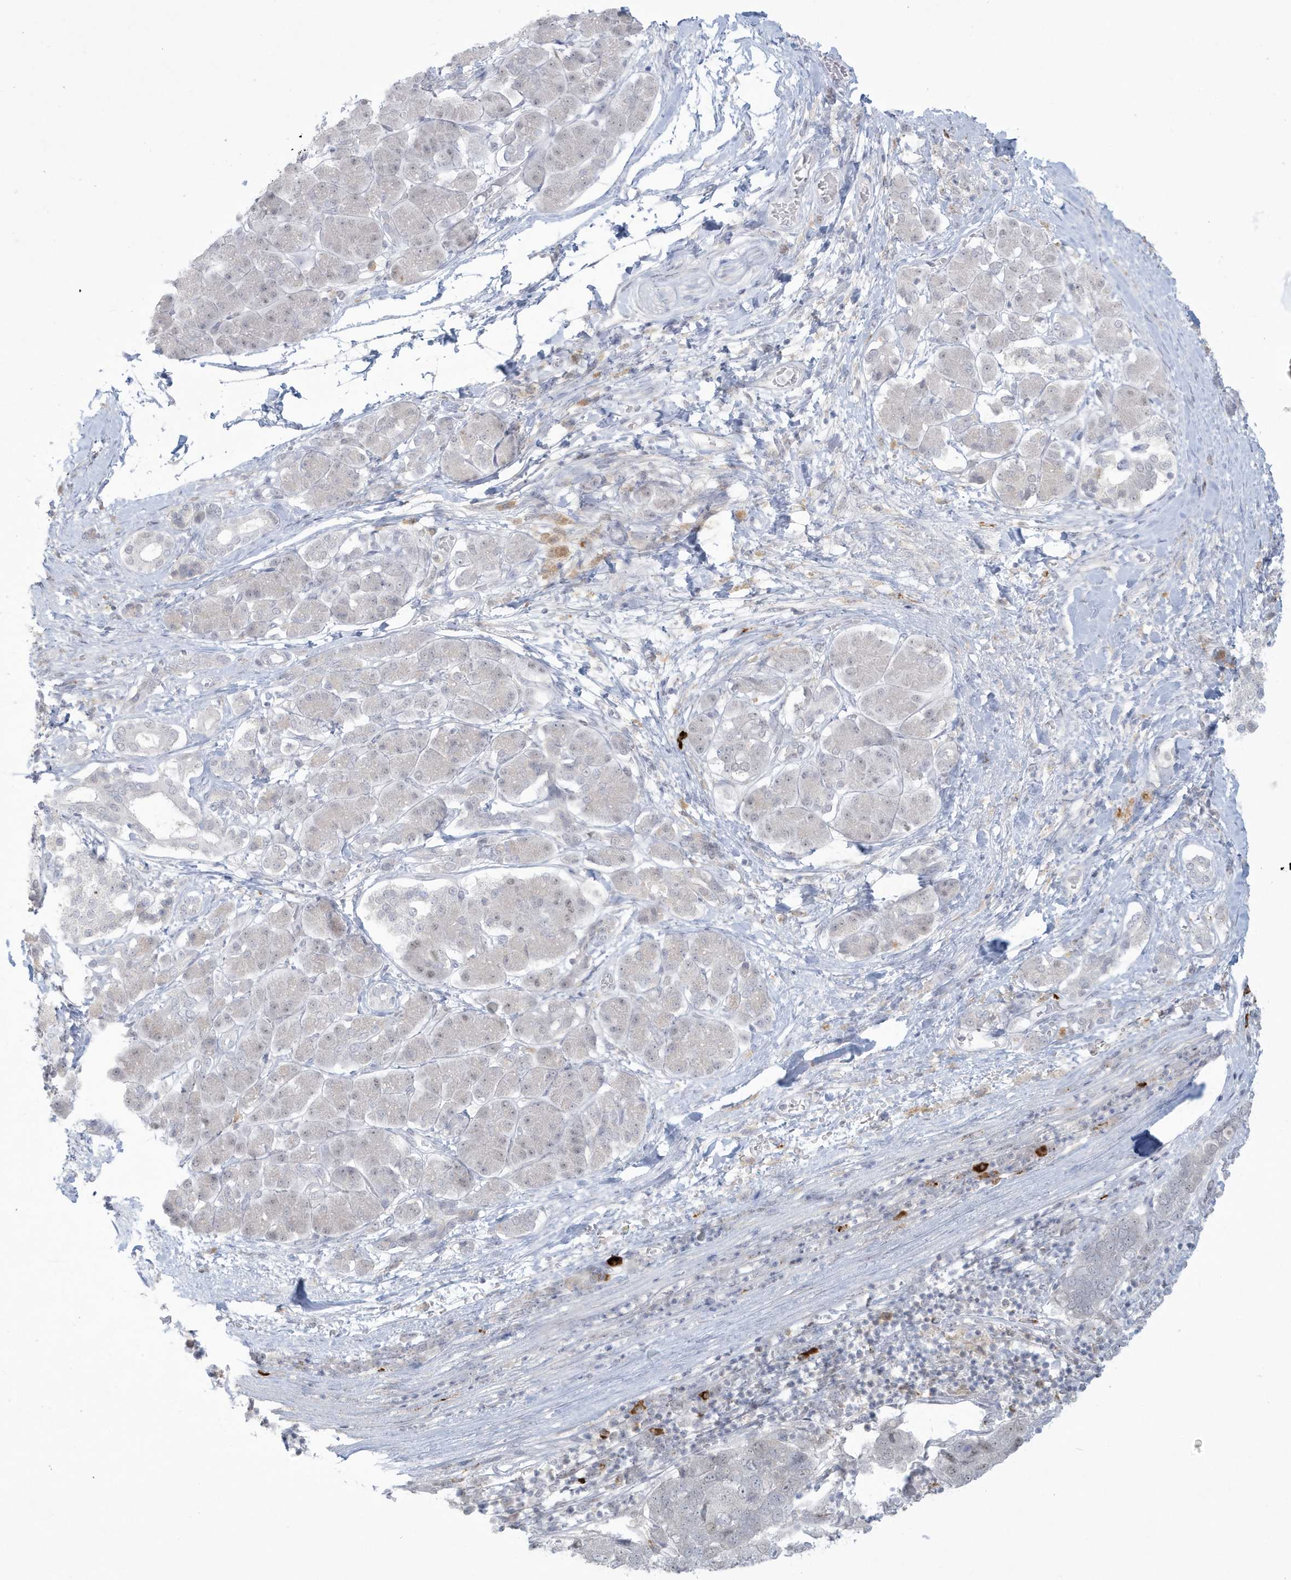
{"staining": {"intensity": "negative", "quantity": "none", "location": "none"}, "tissue": "pancreatic cancer", "cell_type": "Tumor cells", "image_type": "cancer", "snomed": [{"axis": "morphology", "description": "Adenocarcinoma, NOS"}, {"axis": "topography", "description": "Pancreas"}], "caption": "A high-resolution histopathology image shows immunohistochemistry (IHC) staining of pancreatic cancer, which reveals no significant staining in tumor cells.", "gene": "HERC6", "patient": {"sex": "female", "age": 61}}